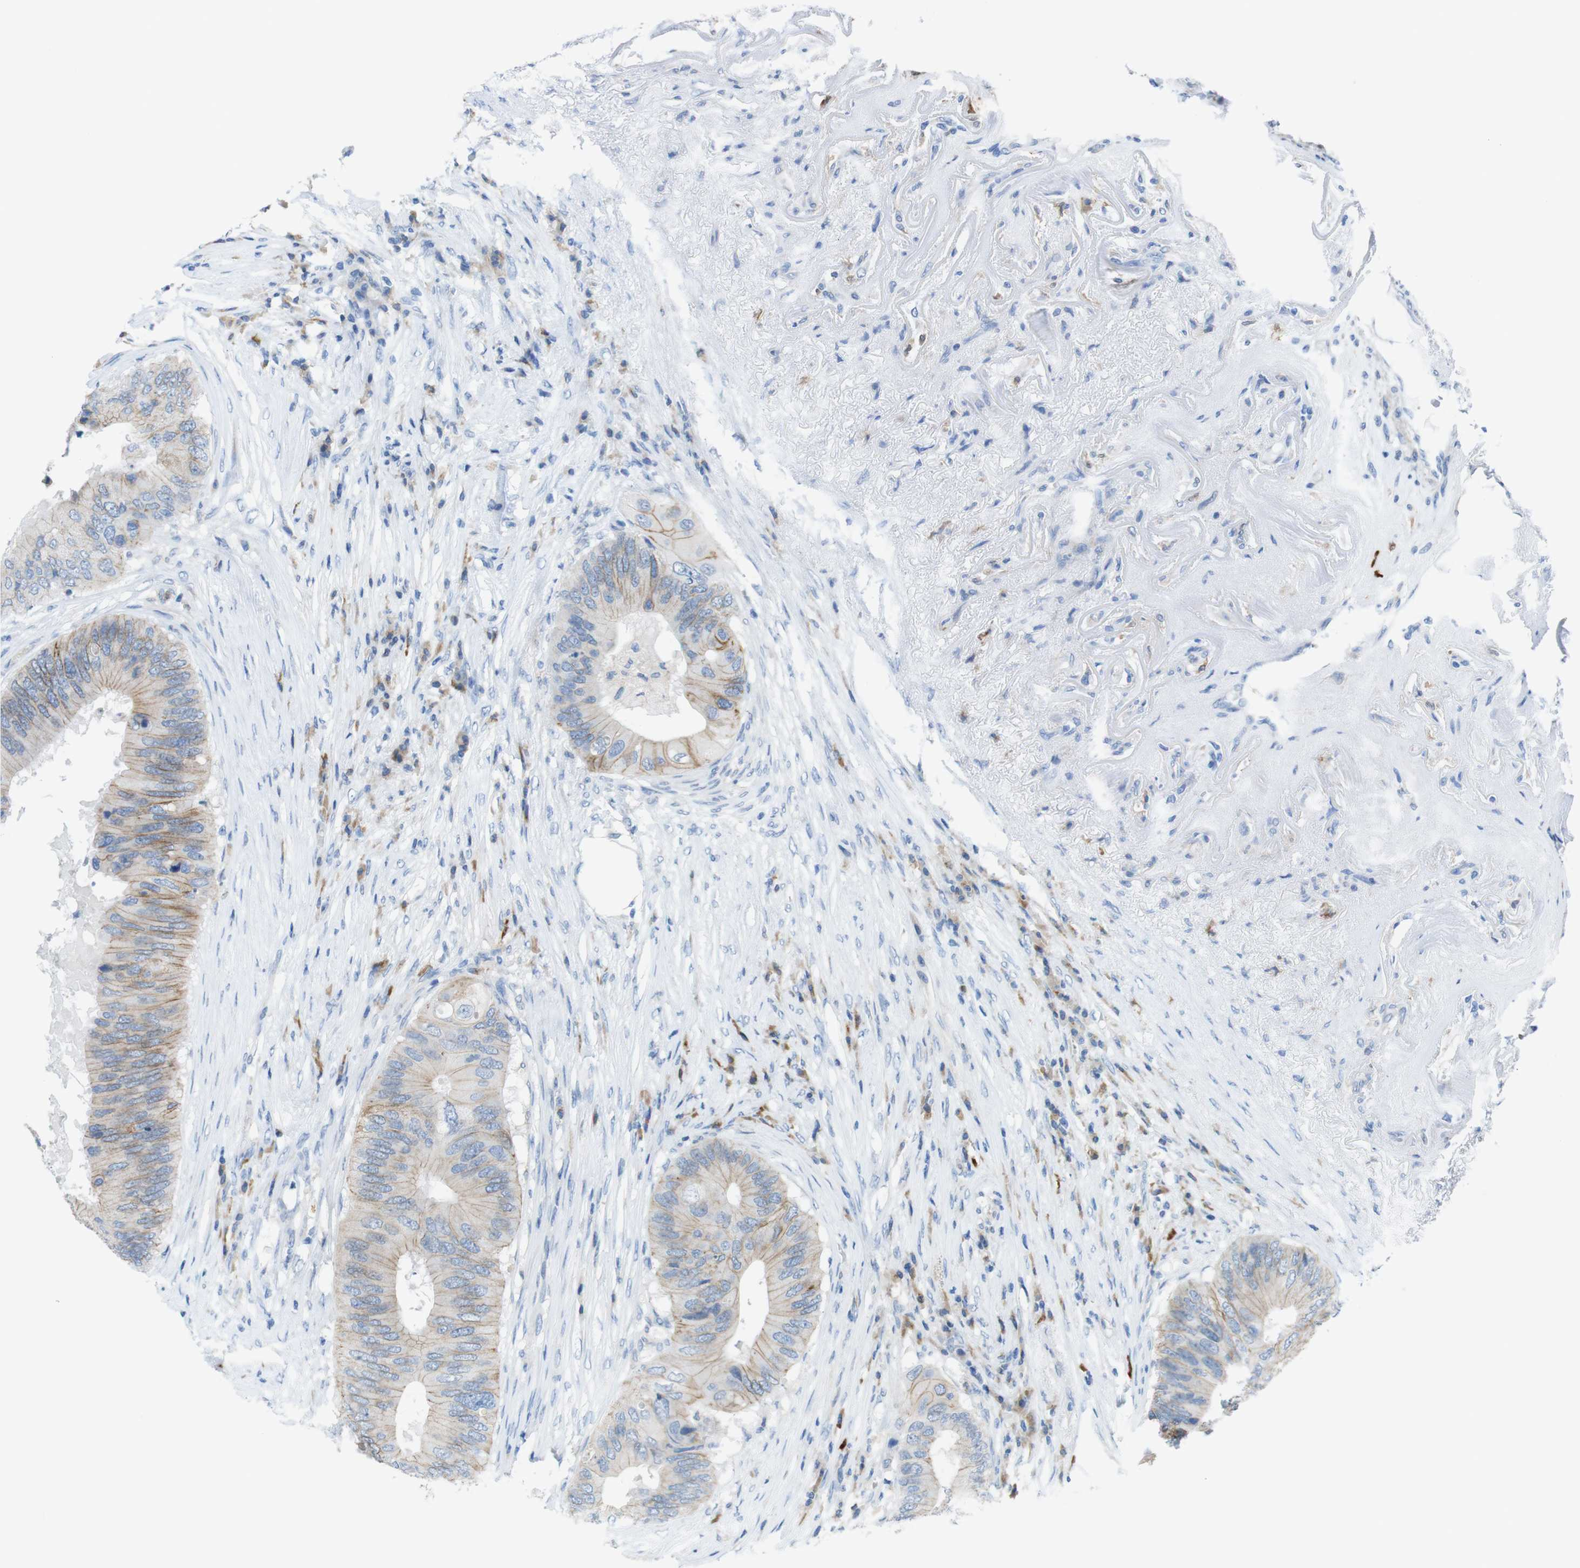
{"staining": {"intensity": "moderate", "quantity": "25%-75%", "location": "cytoplasmic/membranous"}, "tissue": "colorectal cancer", "cell_type": "Tumor cells", "image_type": "cancer", "snomed": [{"axis": "morphology", "description": "Adenocarcinoma, NOS"}, {"axis": "topography", "description": "Colon"}], "caption": "IHC of adenocarcinoma (colorectal) demonstrates medium levels of moderate cytoplasmic/membranous expression in about 25%-75% of tumor cells.", "gene": "CLMN", "patient": {"sex": "male", "age": 71}}